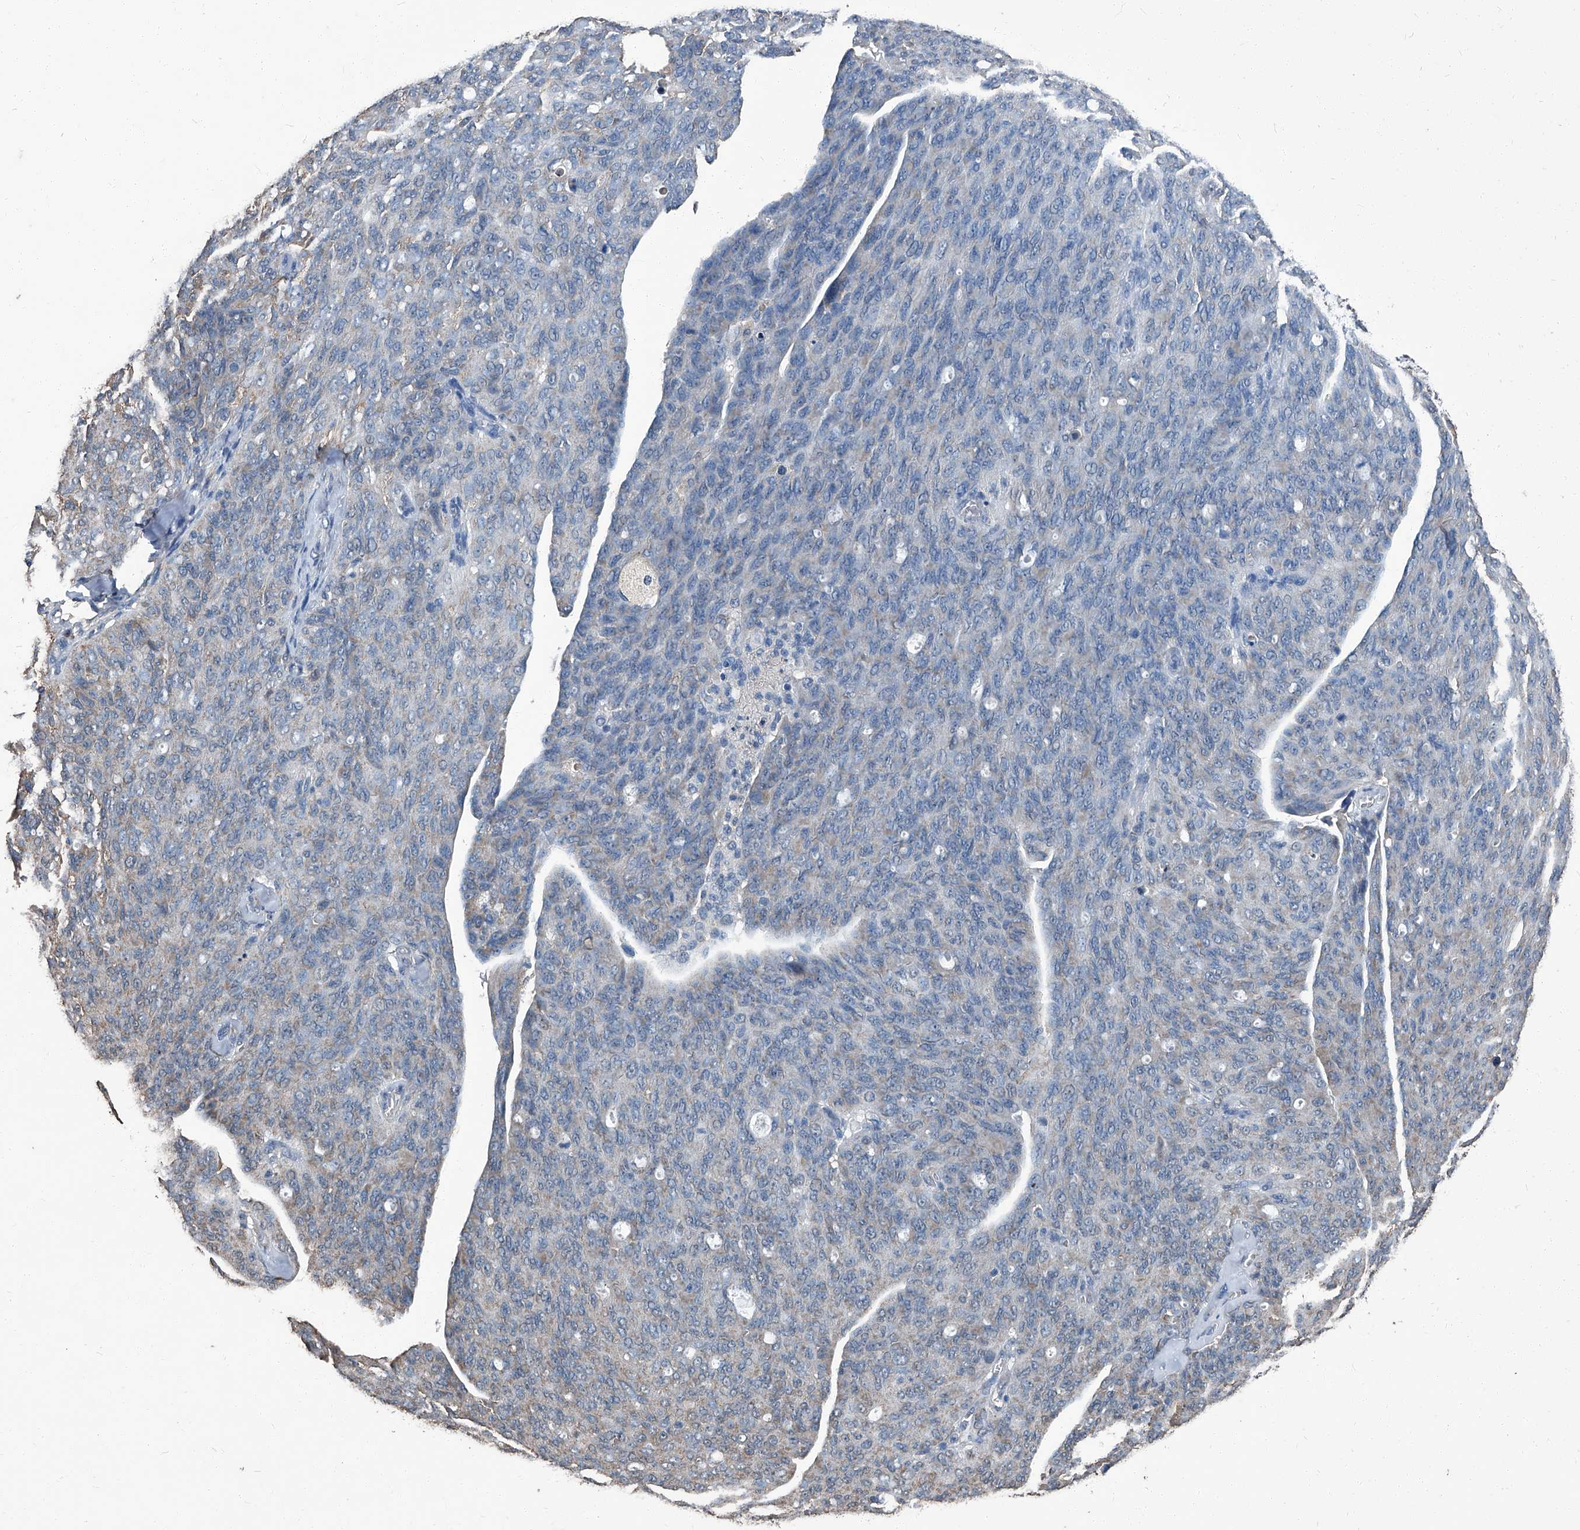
{"staining": {"intensity": "weak", "quantity": "25%-75%", "location": "cytoplasmic/membranous"}, "tissue": "ovarian cancer", "cell_type": "Tumor cells", "image_type": "cancer", "snomed": [{"axis": "morphology", "description": "Carcinoma, endometroid"}, {"axis": "topography", "description": "Ovary"}], "caption": "Immunohistochemistry (IHC) photomicrograph of neoplastic tissue: endometroid carcinoma (ovarian) stained using IHC exhibits low levels of weak protein expression localized specifically in the cytoplasmic/membranous of tumor cells, appearing as a cytoplasmic/membranous brown color.", "gene": "STARD7", "patient": {"sex": "female", "age": 60}}